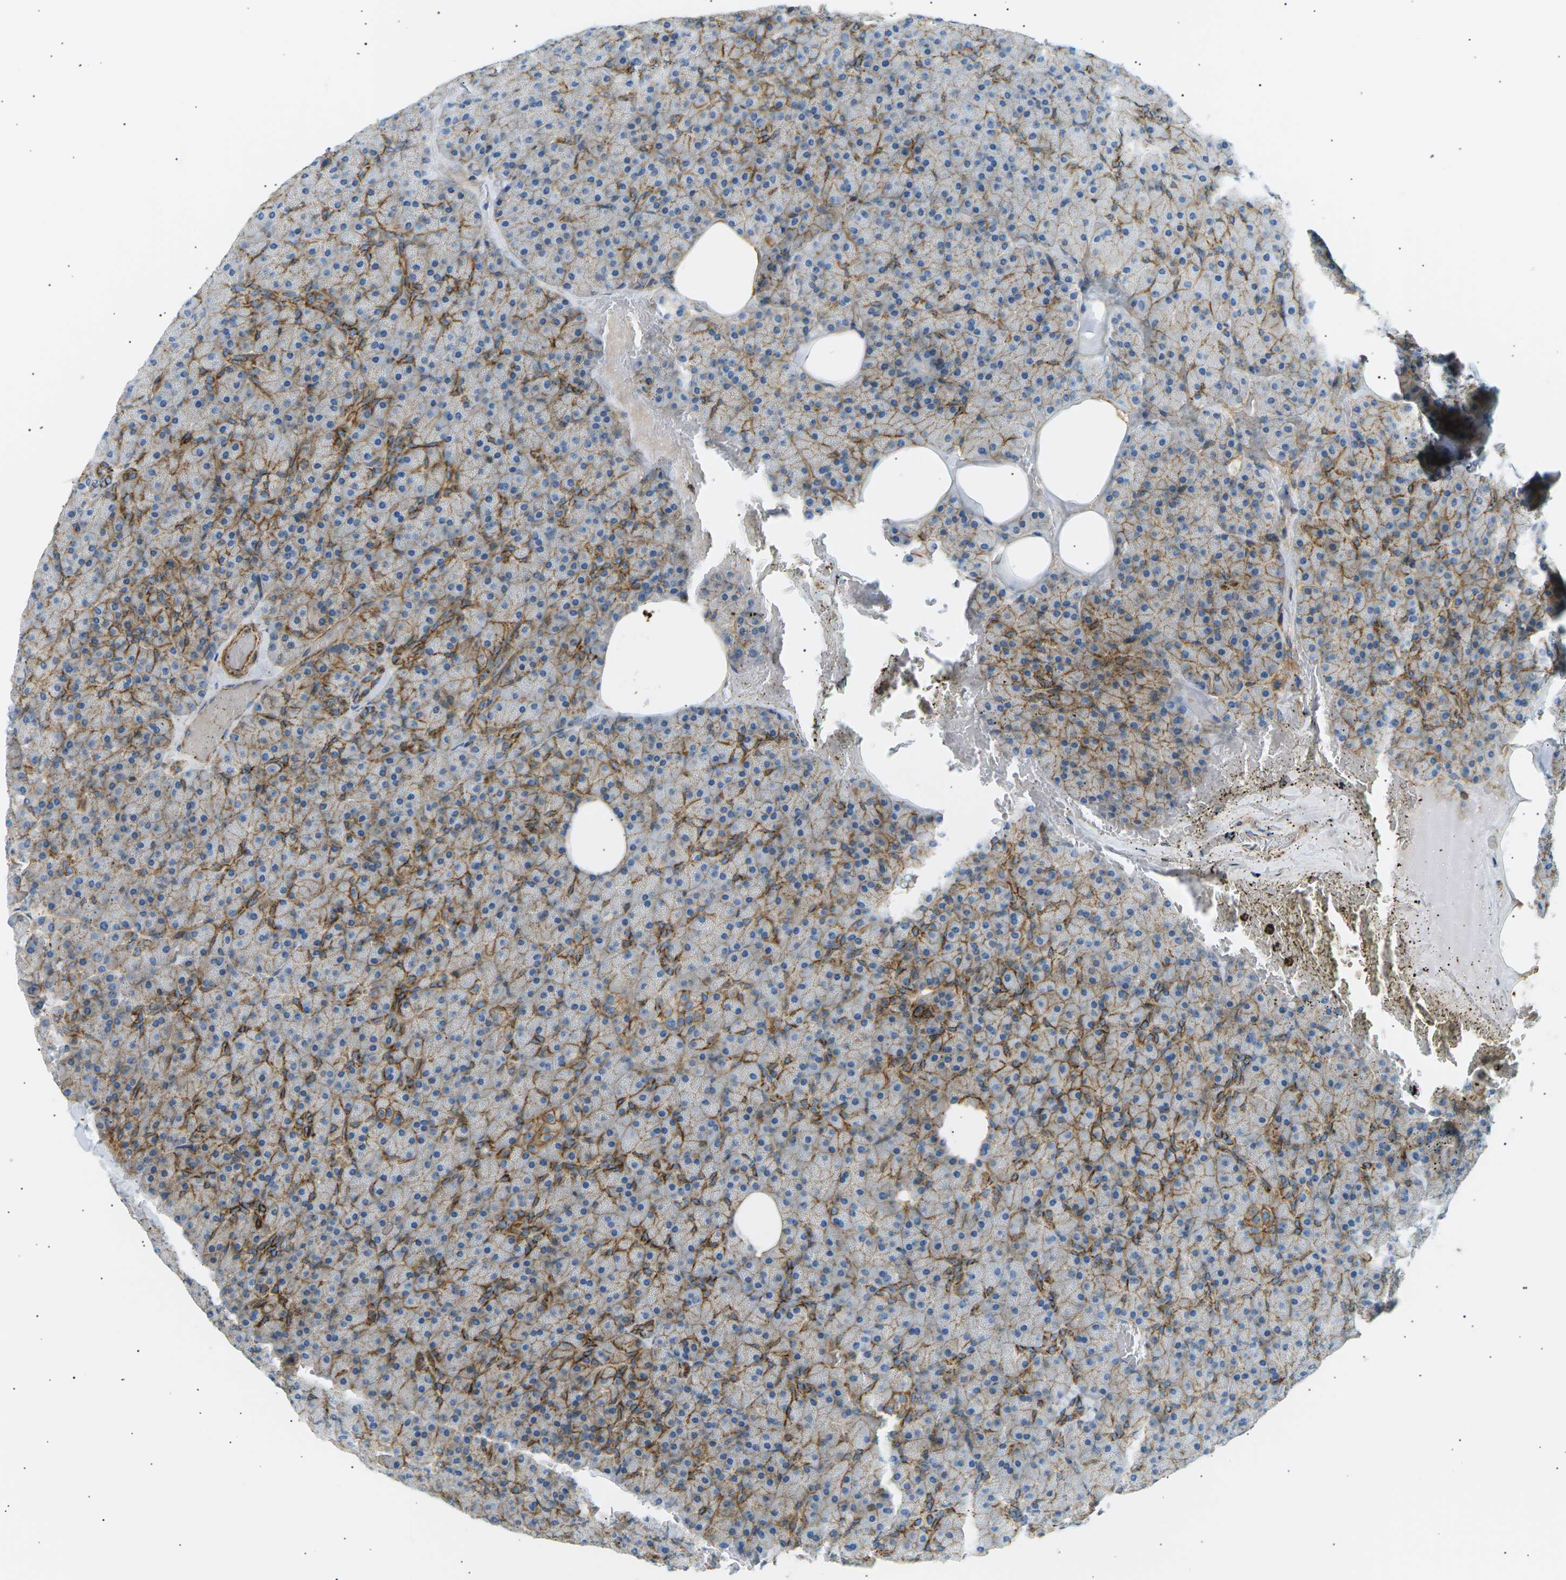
{"staining": {"intensity": "moderate", "quantity": "25%-75%", "location": "cytoplasmic/membranous"}, "tissue": "pancreas", "cell_type": "Exocrine glandular cells", "image_type": "normal", "snomed": [{"axis": "morphology", "description": "Normal tissue, NOS"}, {"axis": "topography", "description": "Pancreas"}], "caption": "Immunohistochemical staining of normal human pancreas shows medium levels of moderate cytoplasmic/membranous positivity in approximately 25%-75% of exocrine glandular cells.", "gene": "ATP2B4", "patient": {"sex": "female", "age": 35}}